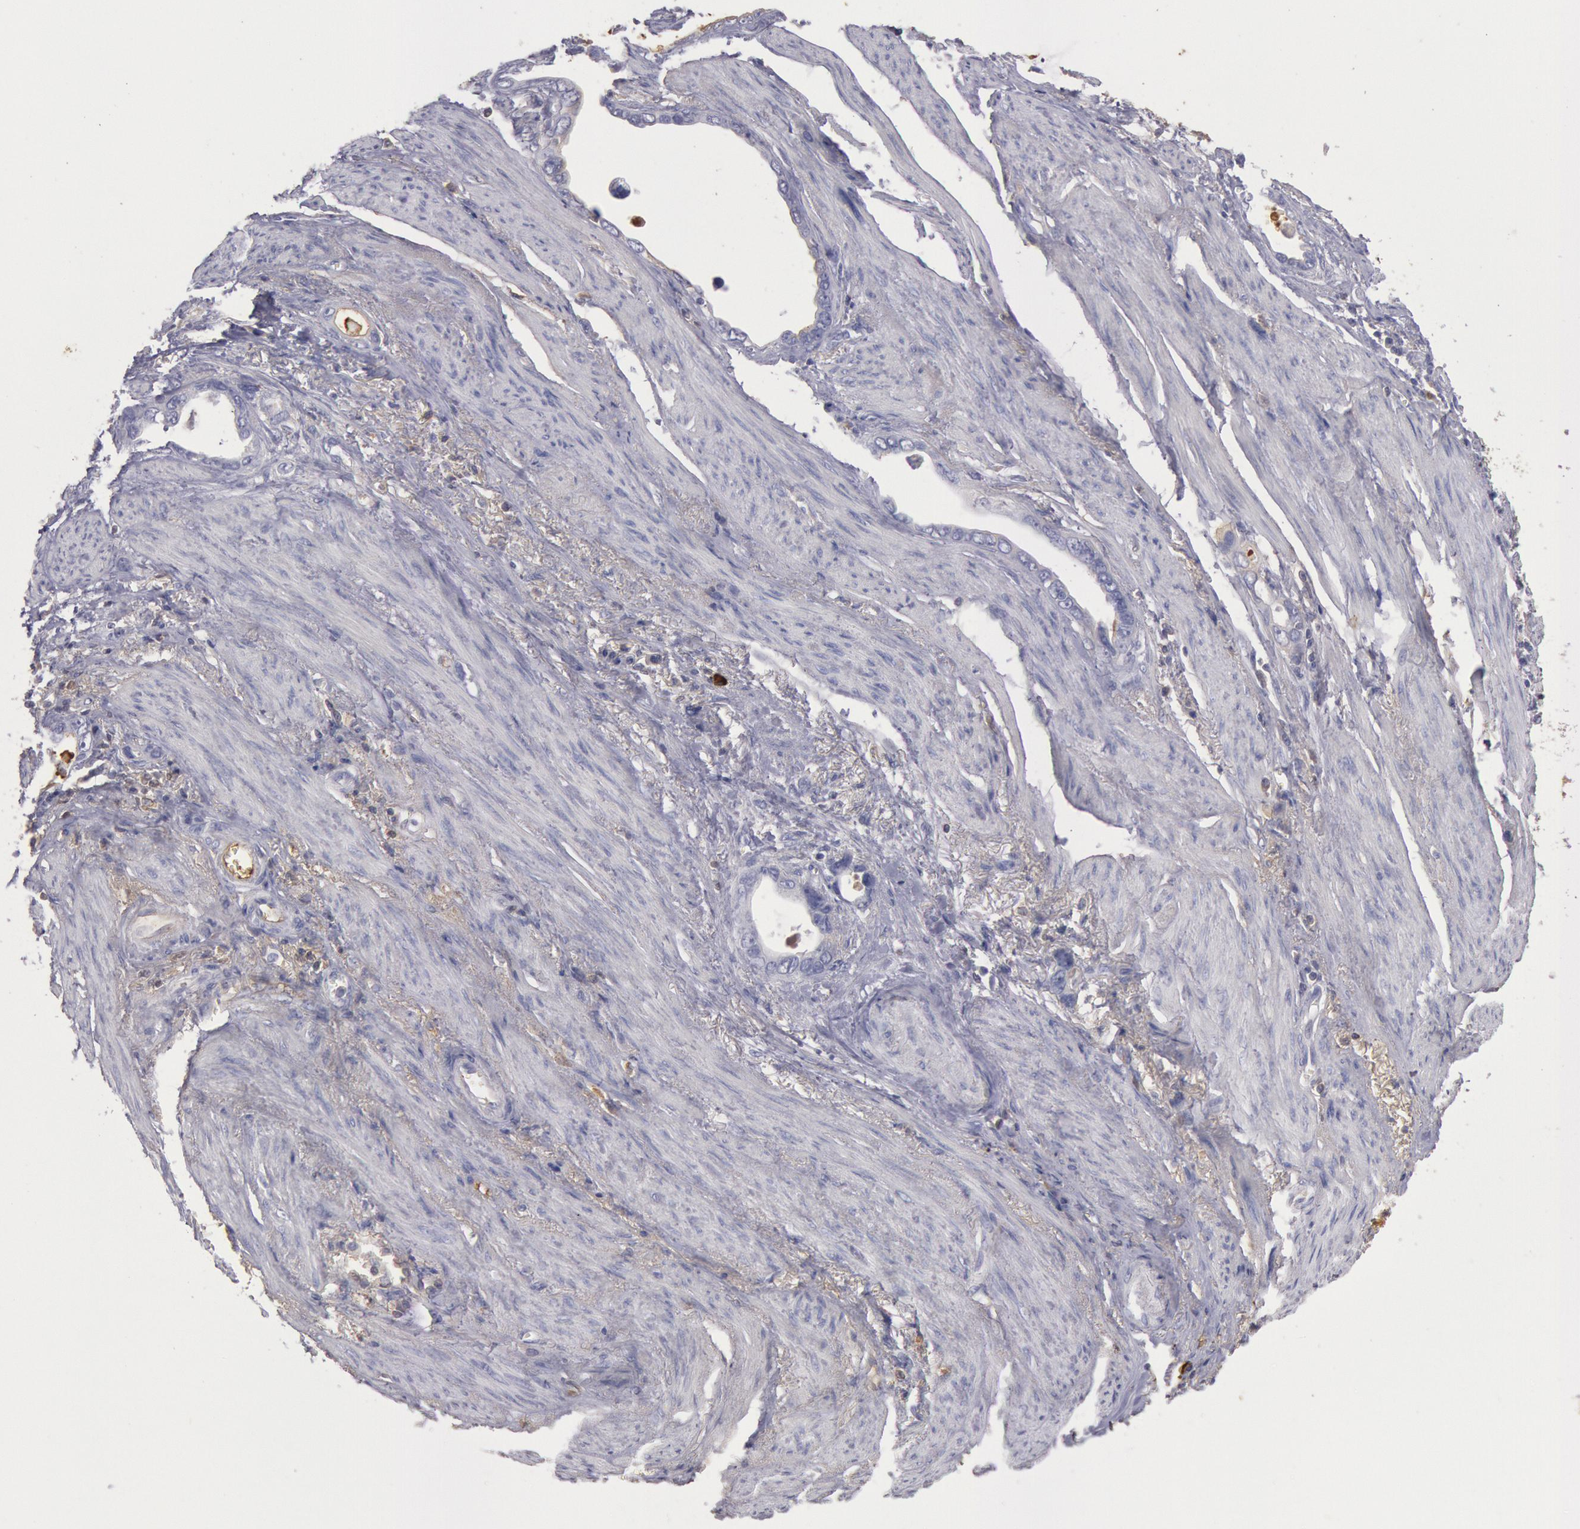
{"staining": {"intensity": "negative", "quantity": "none", "location": "none"}, "tissue": "stomach cancer", "cell_type": "Tumor cells", "image_type": "cancer", "snomed": [{"axis": "morphology", "description": "Adenocarcinoma, NOS"}, {"axis": "topography", "description": "Stomach"}], "caption": "High magnification brightfield microscopy of stomach cancer (adenocarcinoma) stained with DAB (brown) and counterstained with hematoxylin (blue): tumor cells show no significant positivity.", "gene": "IGHA1", "patient": {"sex": "male", "age": 78}}